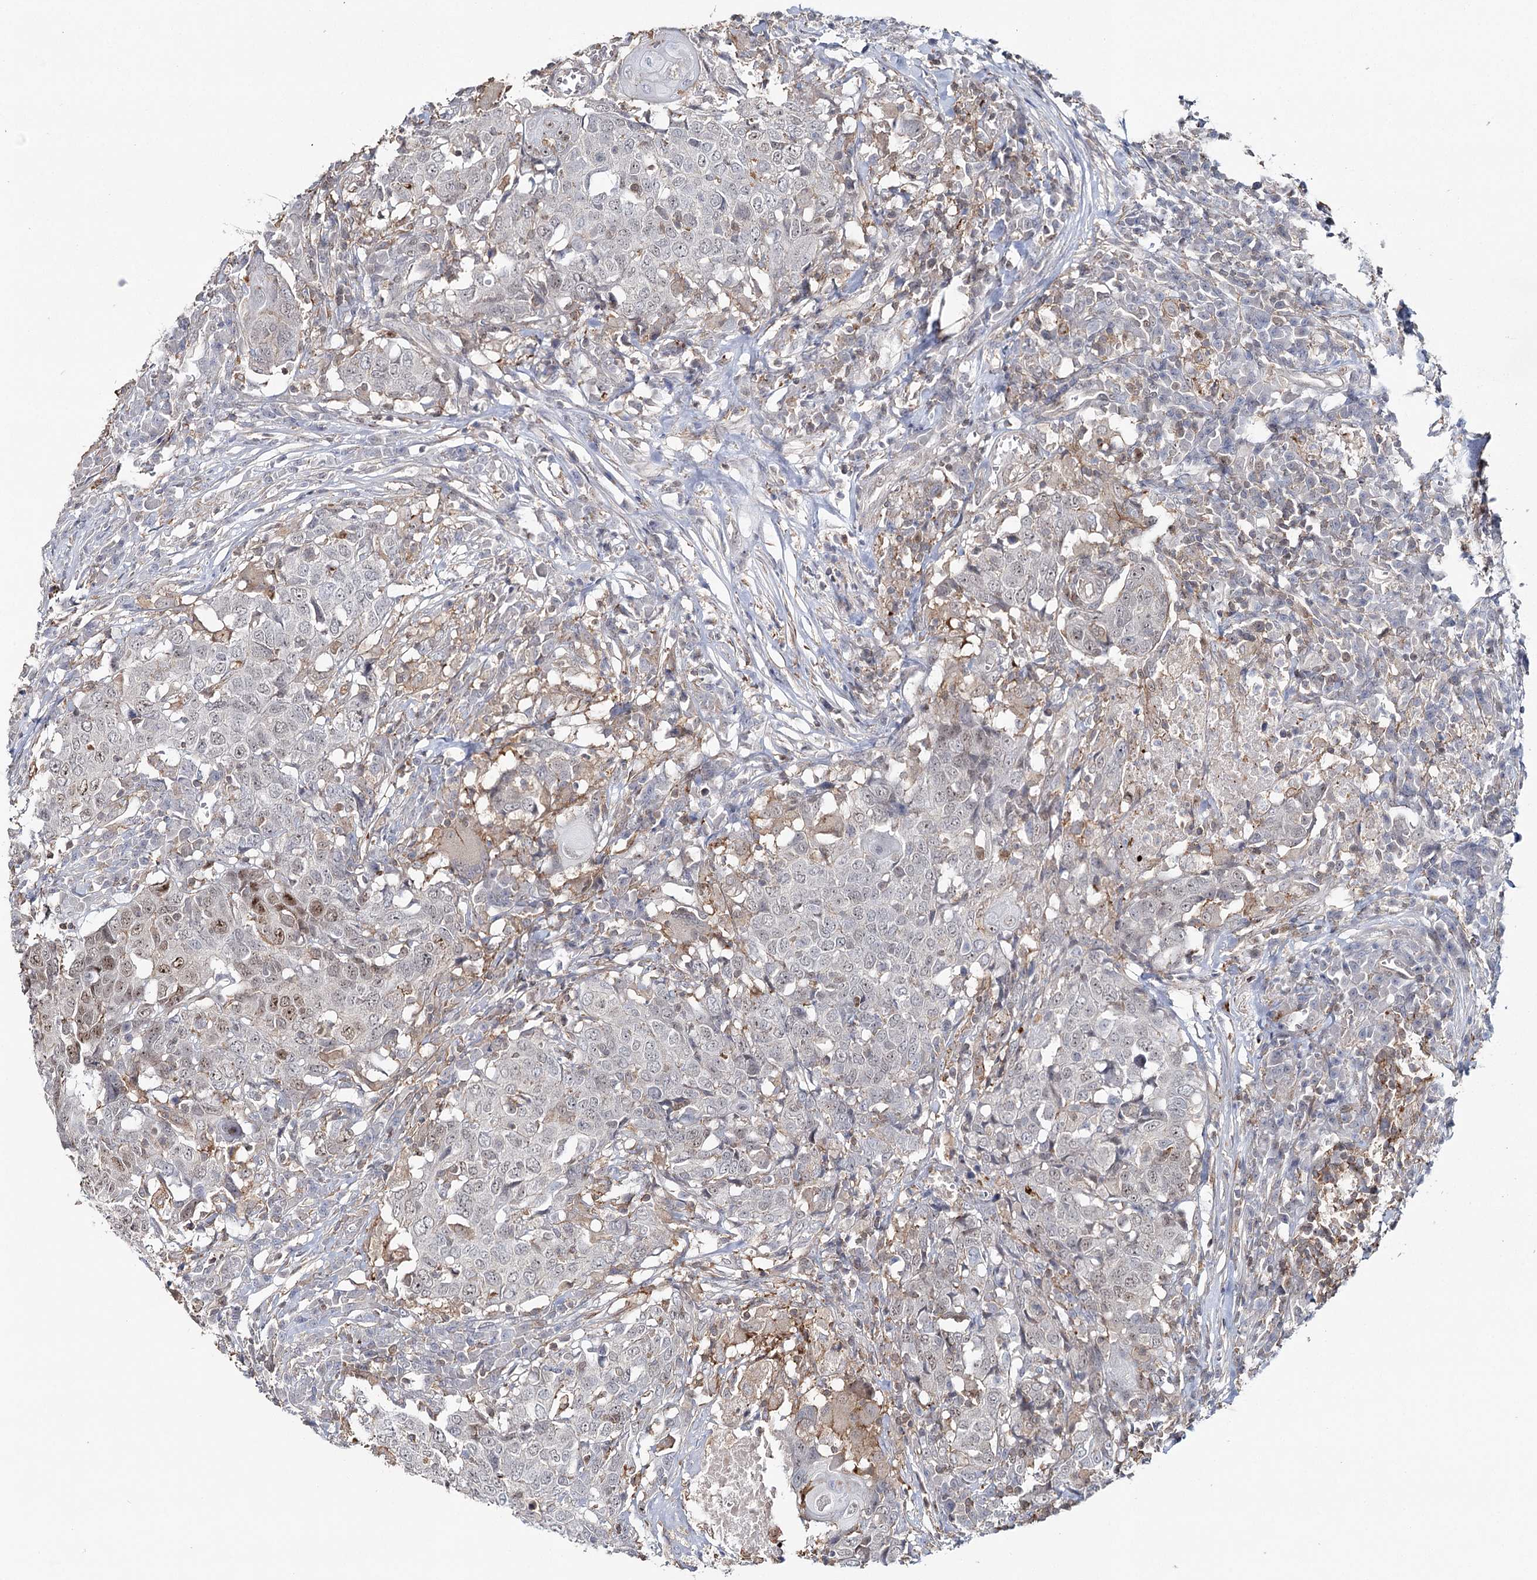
{"staining": {"intensity": "weak", "quantity": "<25%", "location": "nuclear"}, "tissue": "head and neck cancer", "cell_type": "Tumor cells", "image_type": "cancer", "snomed": [{"axis": "morphology", "description": "Squamous cell carcinoma, NOS"}, {"axis": "topography", "description": "Head-Neck"}], "caption": "This is an immunohistochemistry micrograph of human head and neck cancer (squamous cell carcinoma). There is no expression in tumor cells.", "gene": "ZC3H8", "patient": {"sex": "male", "age": 66}}